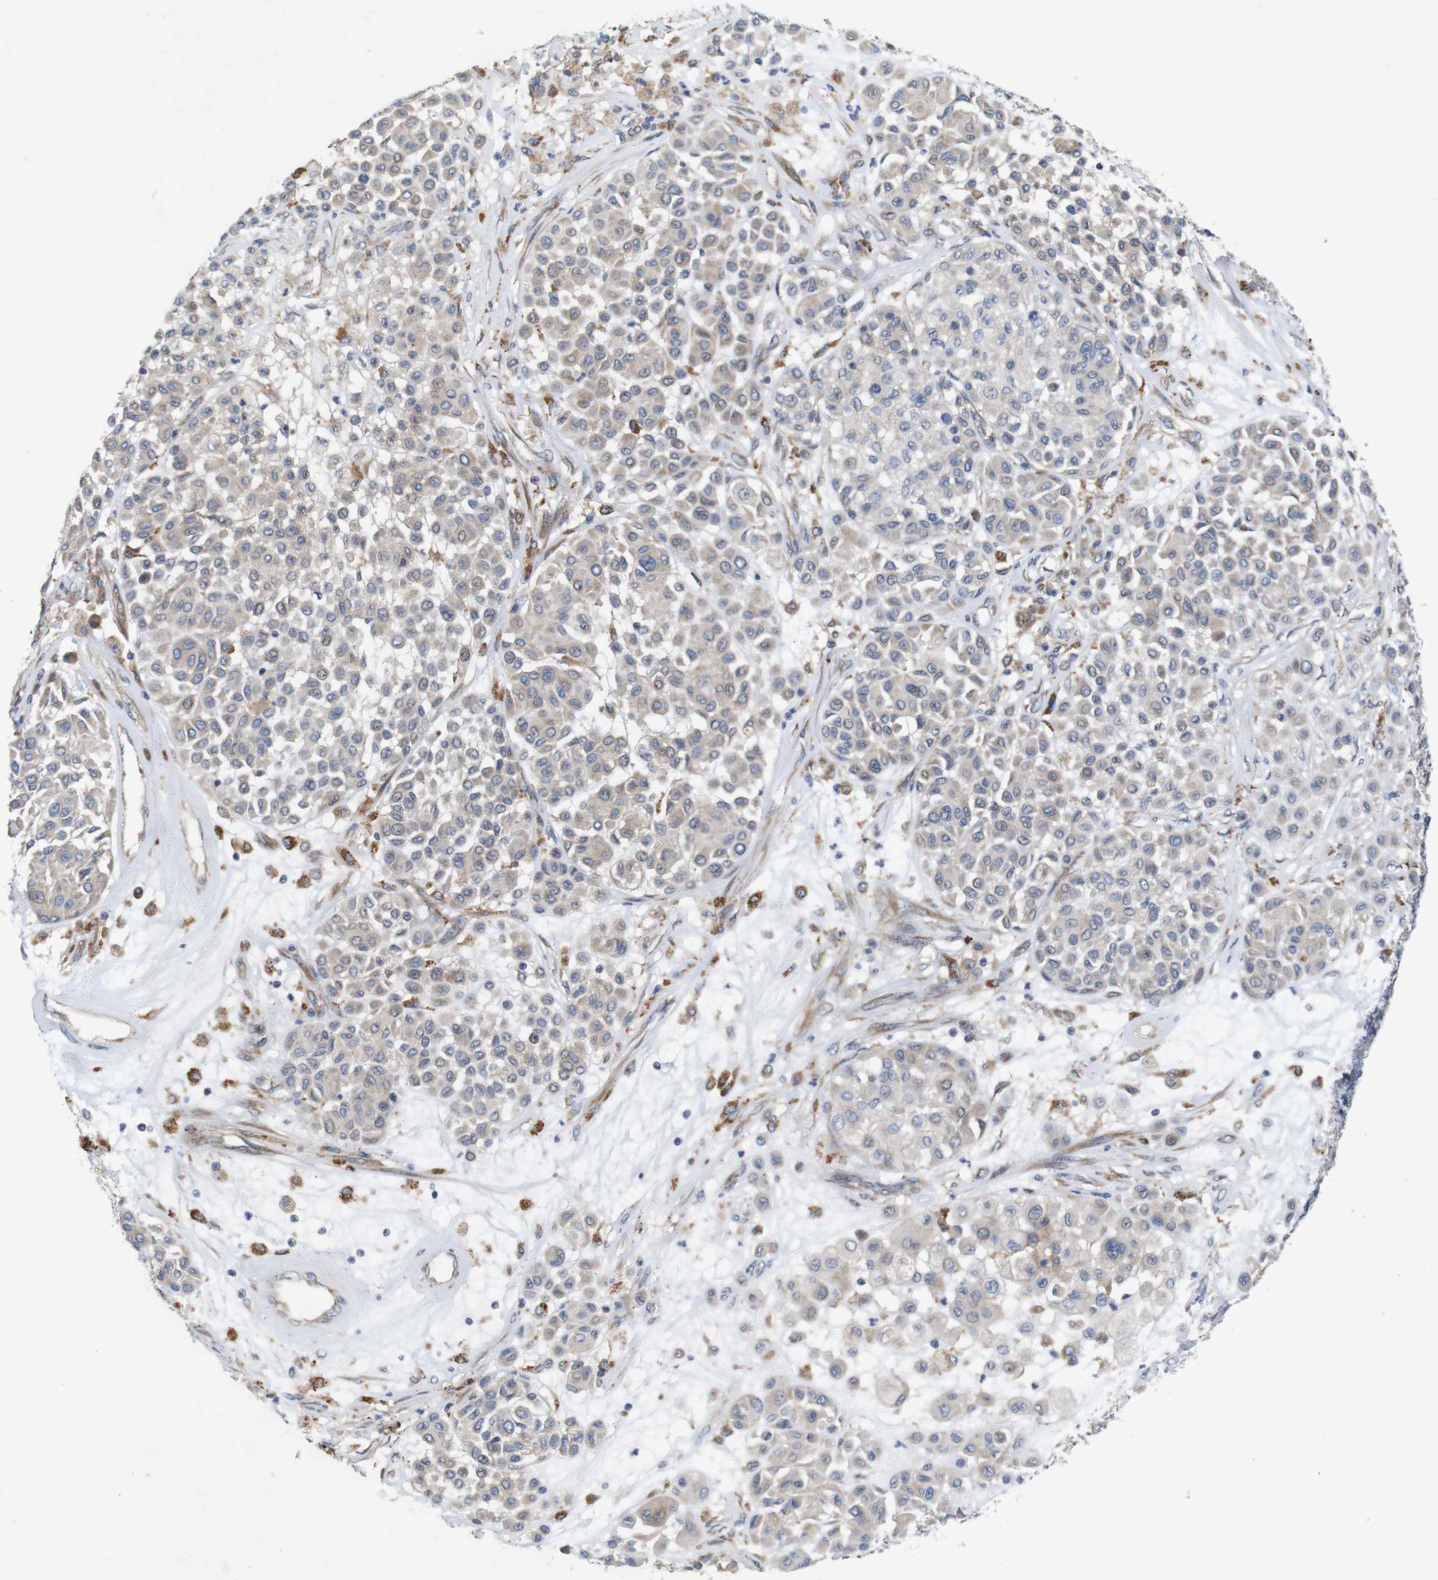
{"staining": {"intensity": "weak", "quantity": ">75%", "location": "cytoplasmic/membranous"}, "tissue": "melanoma", "cell_type": "Tumor cells", "image_type": "cancer", "snomed": [{"axis": "morphology", "description": "Malignant melanoma, Metastatic site"}, {"axis": "topography", "description": "Soft tissue"}], "caption": "Immunohistochemistry (IHC) photomicrograph of human malignant melanoma (metastatic site) stained for a protein (brown), which exhibits low levels of weak cytoplasmic/membranous staining in about >75% of tumor cells.", "gene": "SIGLEC8", "patient": {"sex": "male", "age": 41}}